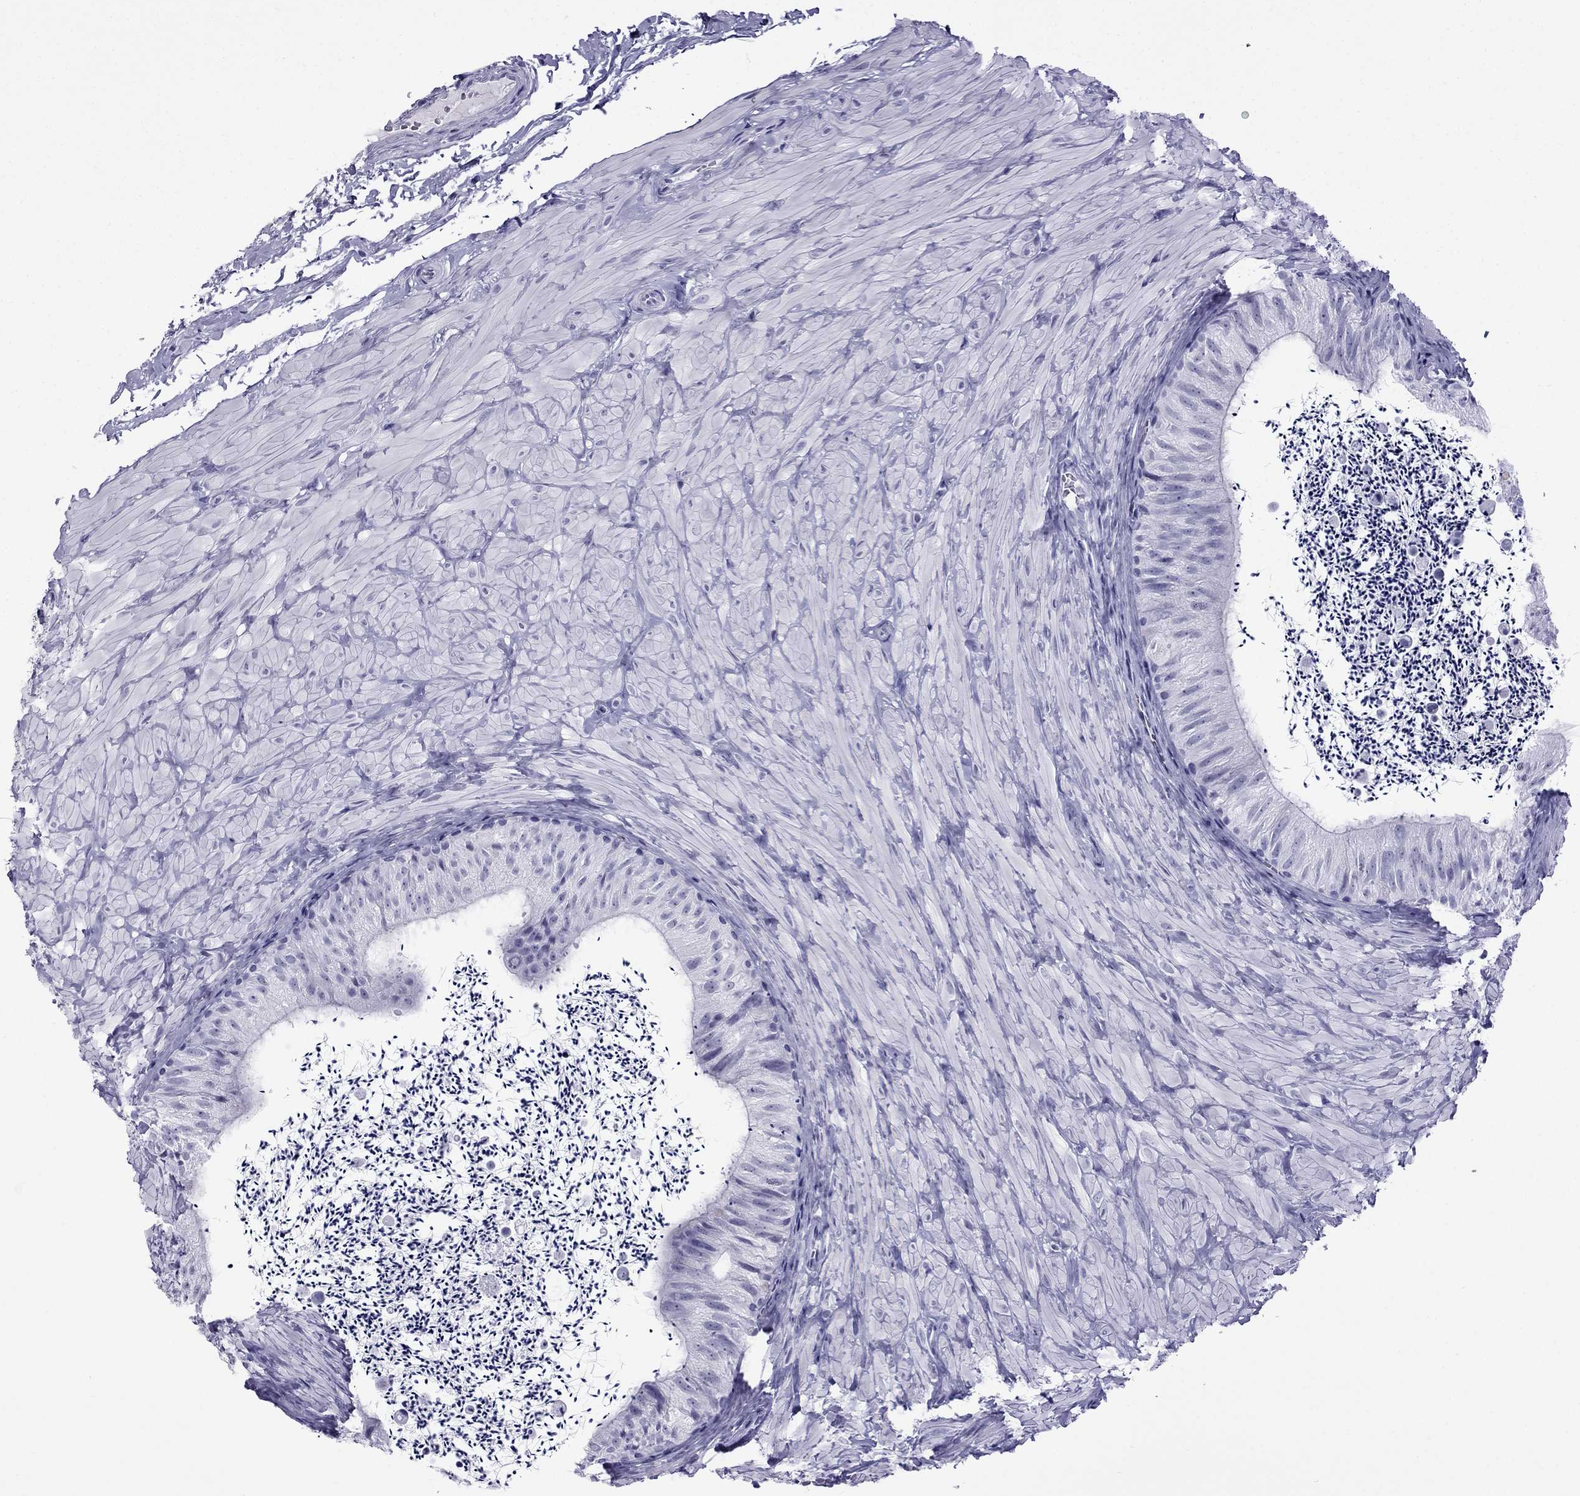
{"staining": {"intensity": "negative", "quantity": "none", "location": "none"}, "tissue": "epididymis", "cell_type": "Glandular cells", "image_type": "normal", "snomed": [{"axis": "morphology", "description": "Normal tissue, NOS"}, {"axis": "topography", "description": "Epididymis"}], "caption": "The micrograph displays no staining of glandular cells in normal epididymis.", "gene": "TFF3", "patient": {"sex": "male", "age": 32}}